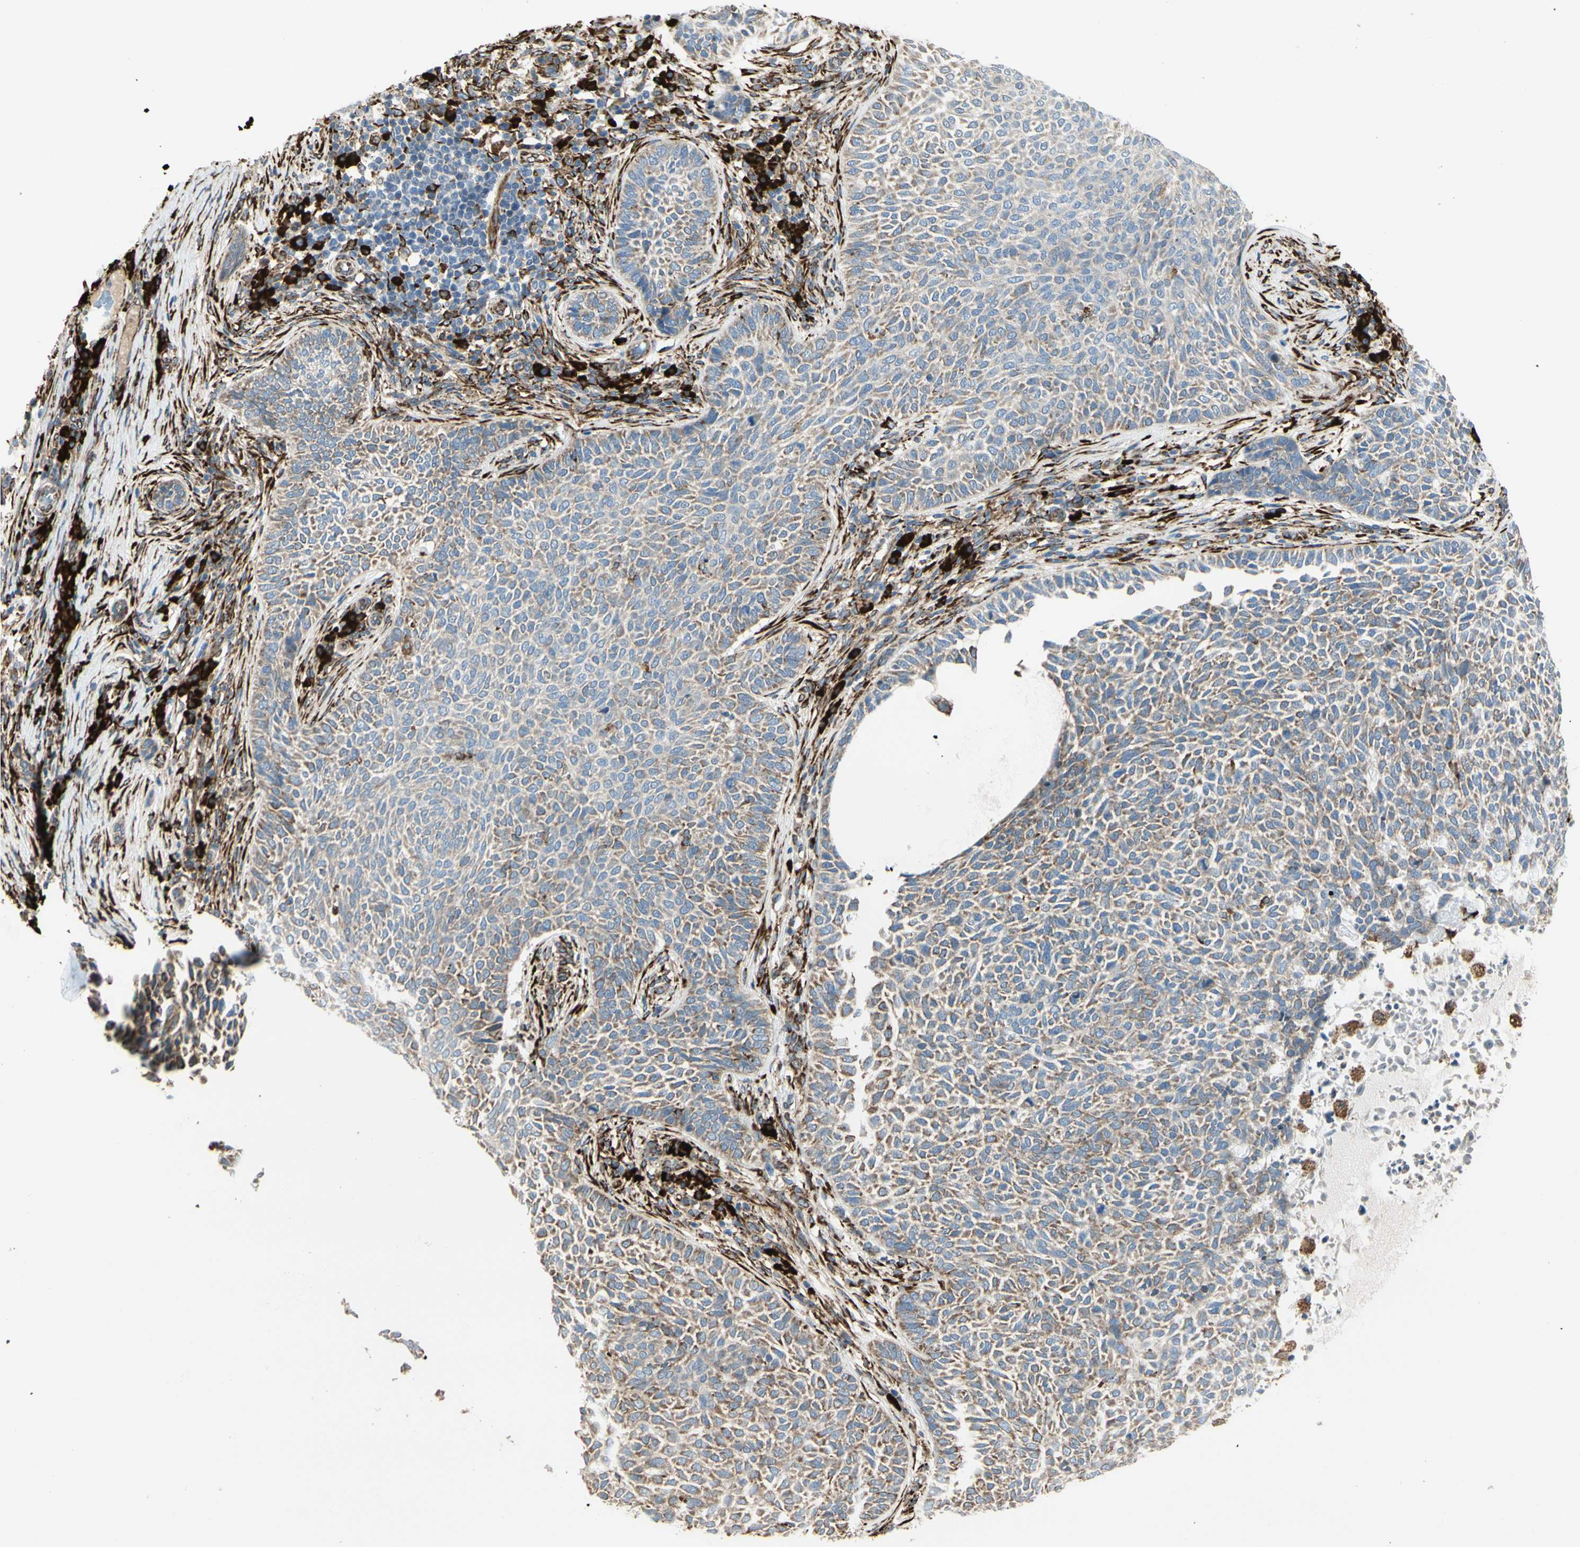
{"staining": {"intensity": "moderate", "quantity": ">75%", "location": "cytoplasmic/membranous"}, "tissue": "skin cancer", "cell_type": "Tumor cells", "image_type": "cancer", "snomed": [{"axis": "morphology", "description": "Basal cell carcinoma"}, {"axis": "topography", "description": "Skin"}], "caption": "Moderate cytoplasmic/membranous positivity for a protein is identified in approximately >75% of tumor cells of skin basal cell carcinoma using immunohistochemistry.", "gene": "RRBP1", "patient": {"sex": "male", "age": 87}}